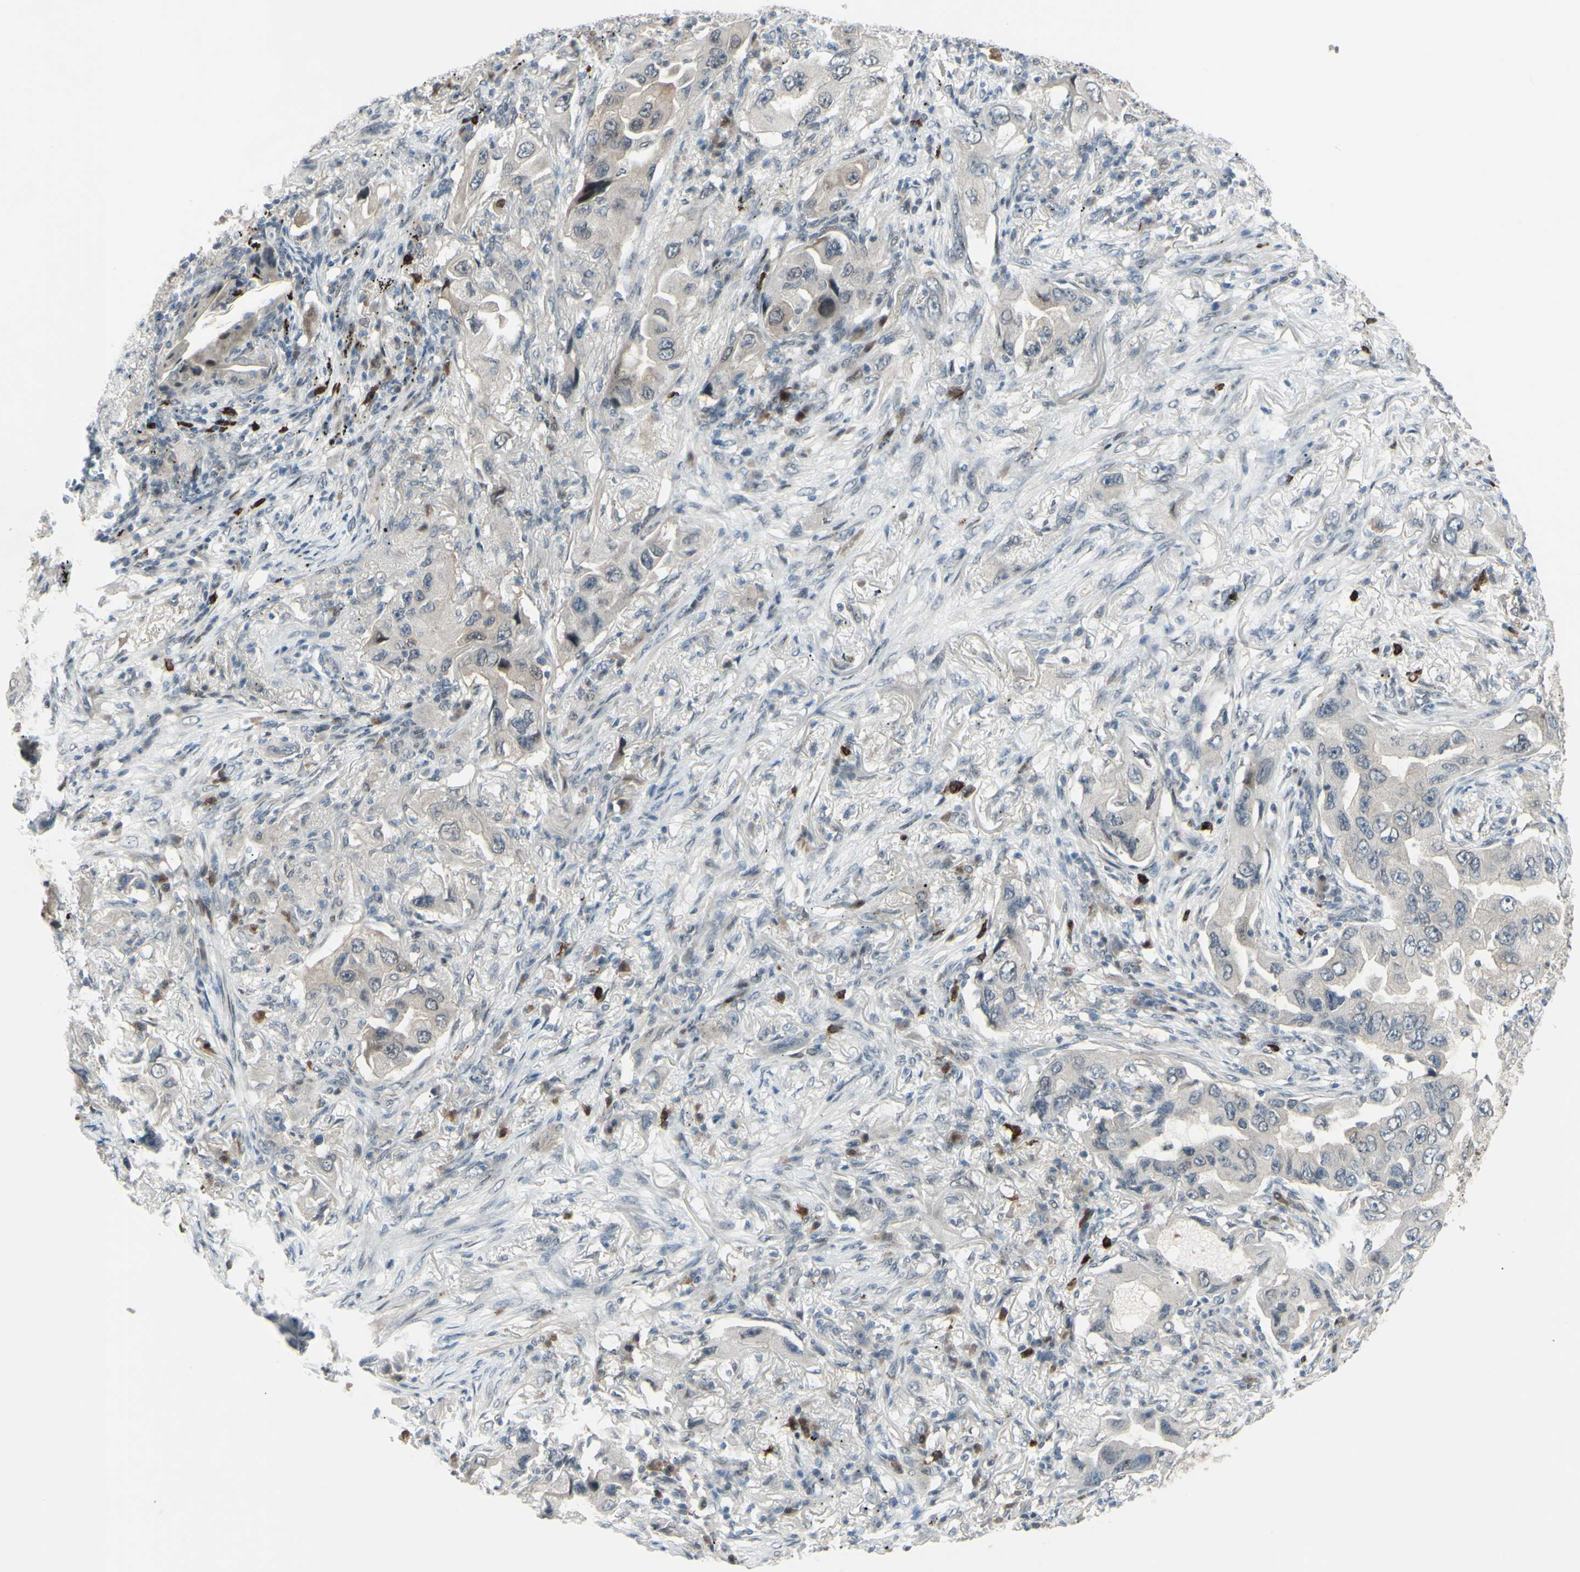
{"staining": {"intensity": "weak", "quantity": "<25%", "location": "cytoplasmic/membranous"}, "tissue": "lung cancer", "cell_type": "Tumor cells", "image_type": "cancer", "snomed": [{"axis": "morphology", "description": "Adenocarcinoma, NOS"}, {"axis": "topography", "description": "Lung"}], "caption": "IHC image of lung cancer (adenocarcinoma) stained for a protein (brown), which displays no expression in tumor cells. (Brightfield microscopy of DAB (3,3'-diaminobenzidine) immunohistochemistry (IHC) at high magnification).", "gene": "ETNK1", "patient": {"sex": "female", "age": 65}}